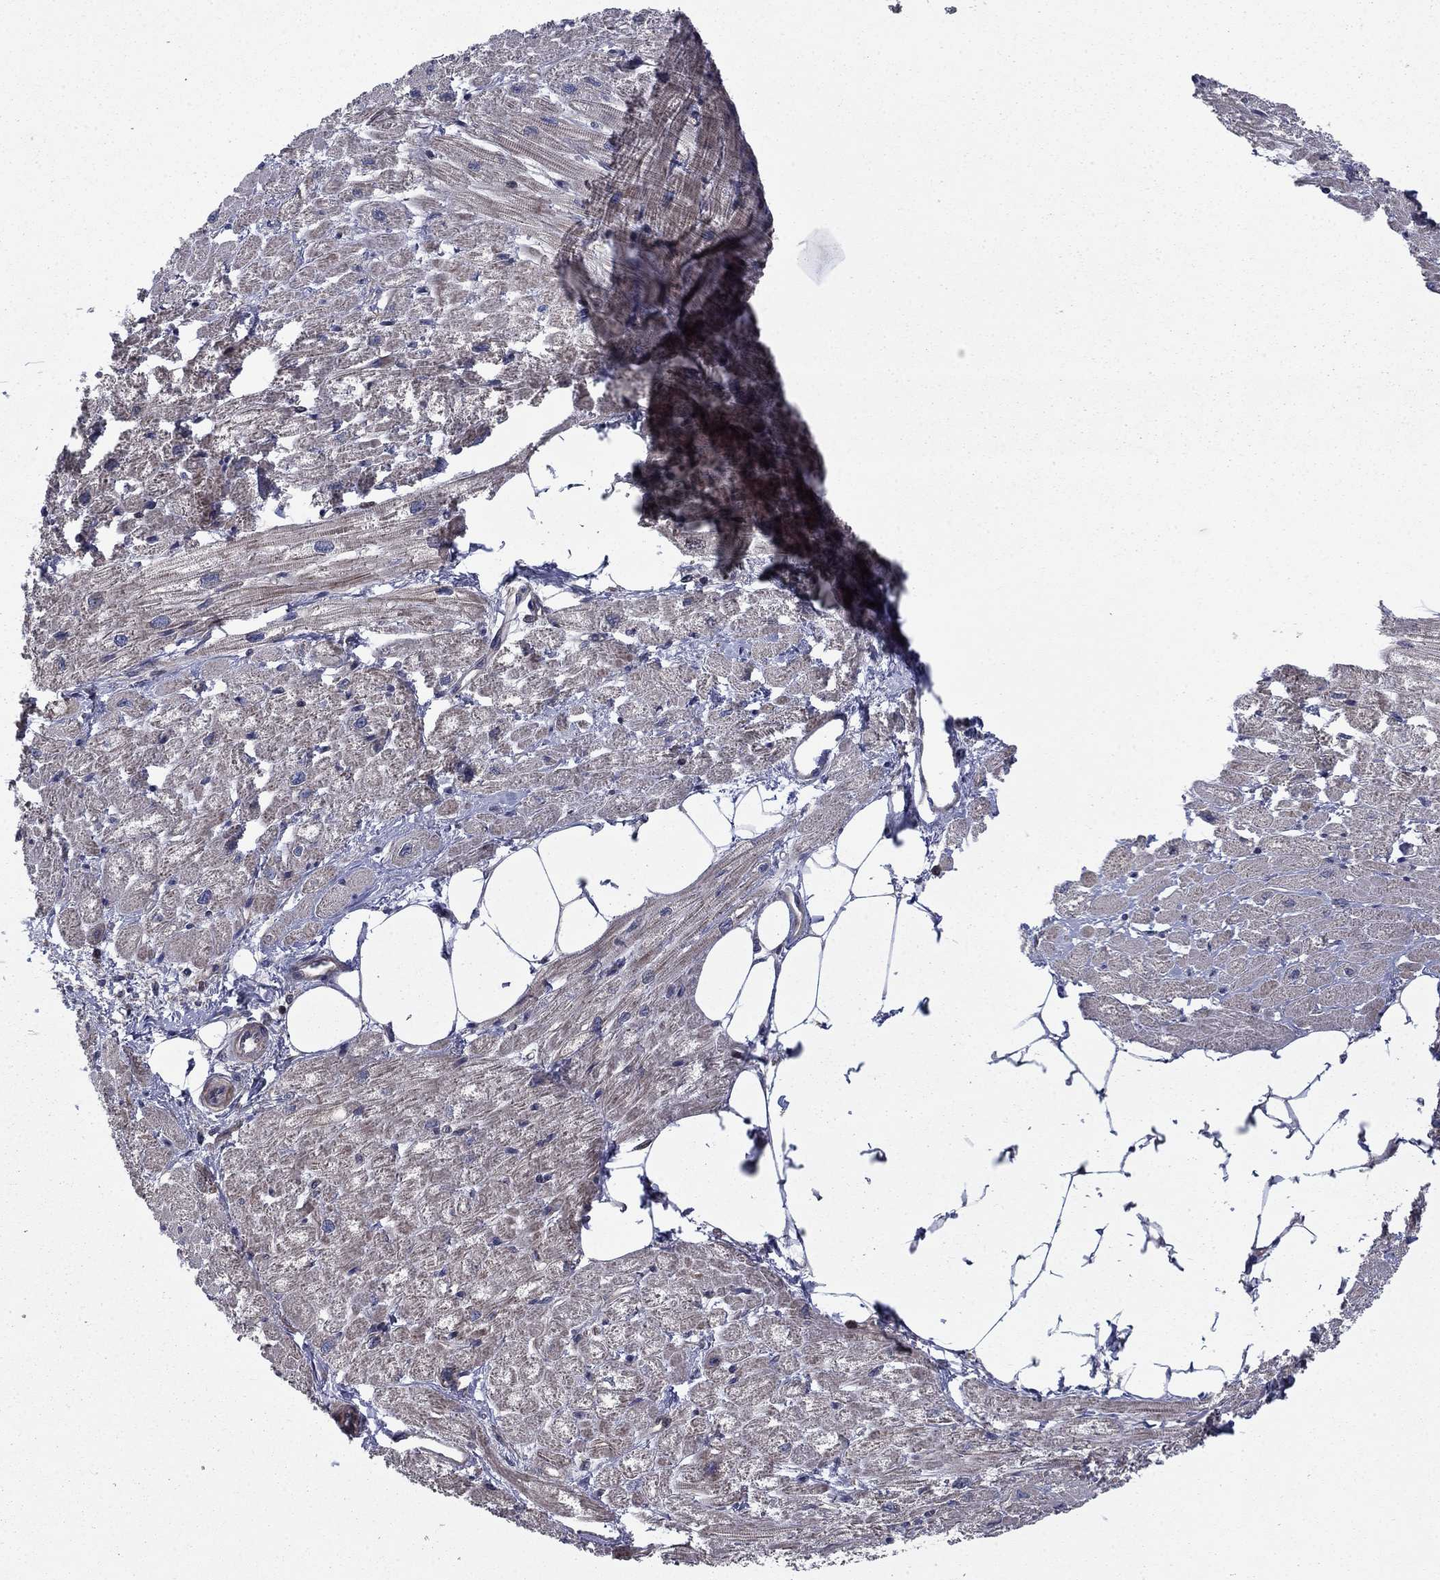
{"staining": {"intensity": "moderate", "quantity": "25%-75%", "location": "cytoplasmic/membranous"}, "tissue": "heart muscle", "cell_type": "Cardiomyocytes", "image_type": "normal", "snomed": [{"axis": "morphology", "description": "Normal tissue, NOS"}, {"axis": "topography", "description": "Heart"}], "caption": "Normal heart muscle was stained to show a protein in brown. There is medium levels of moderate cytoplasmic/membranous expression in about 25%-75% of cardiomyocytes. (Brightfield microscopy of DAB IHC at high magnification).", "gene": "HDAC4", "patient": {"sex": "male", "age": 57}}